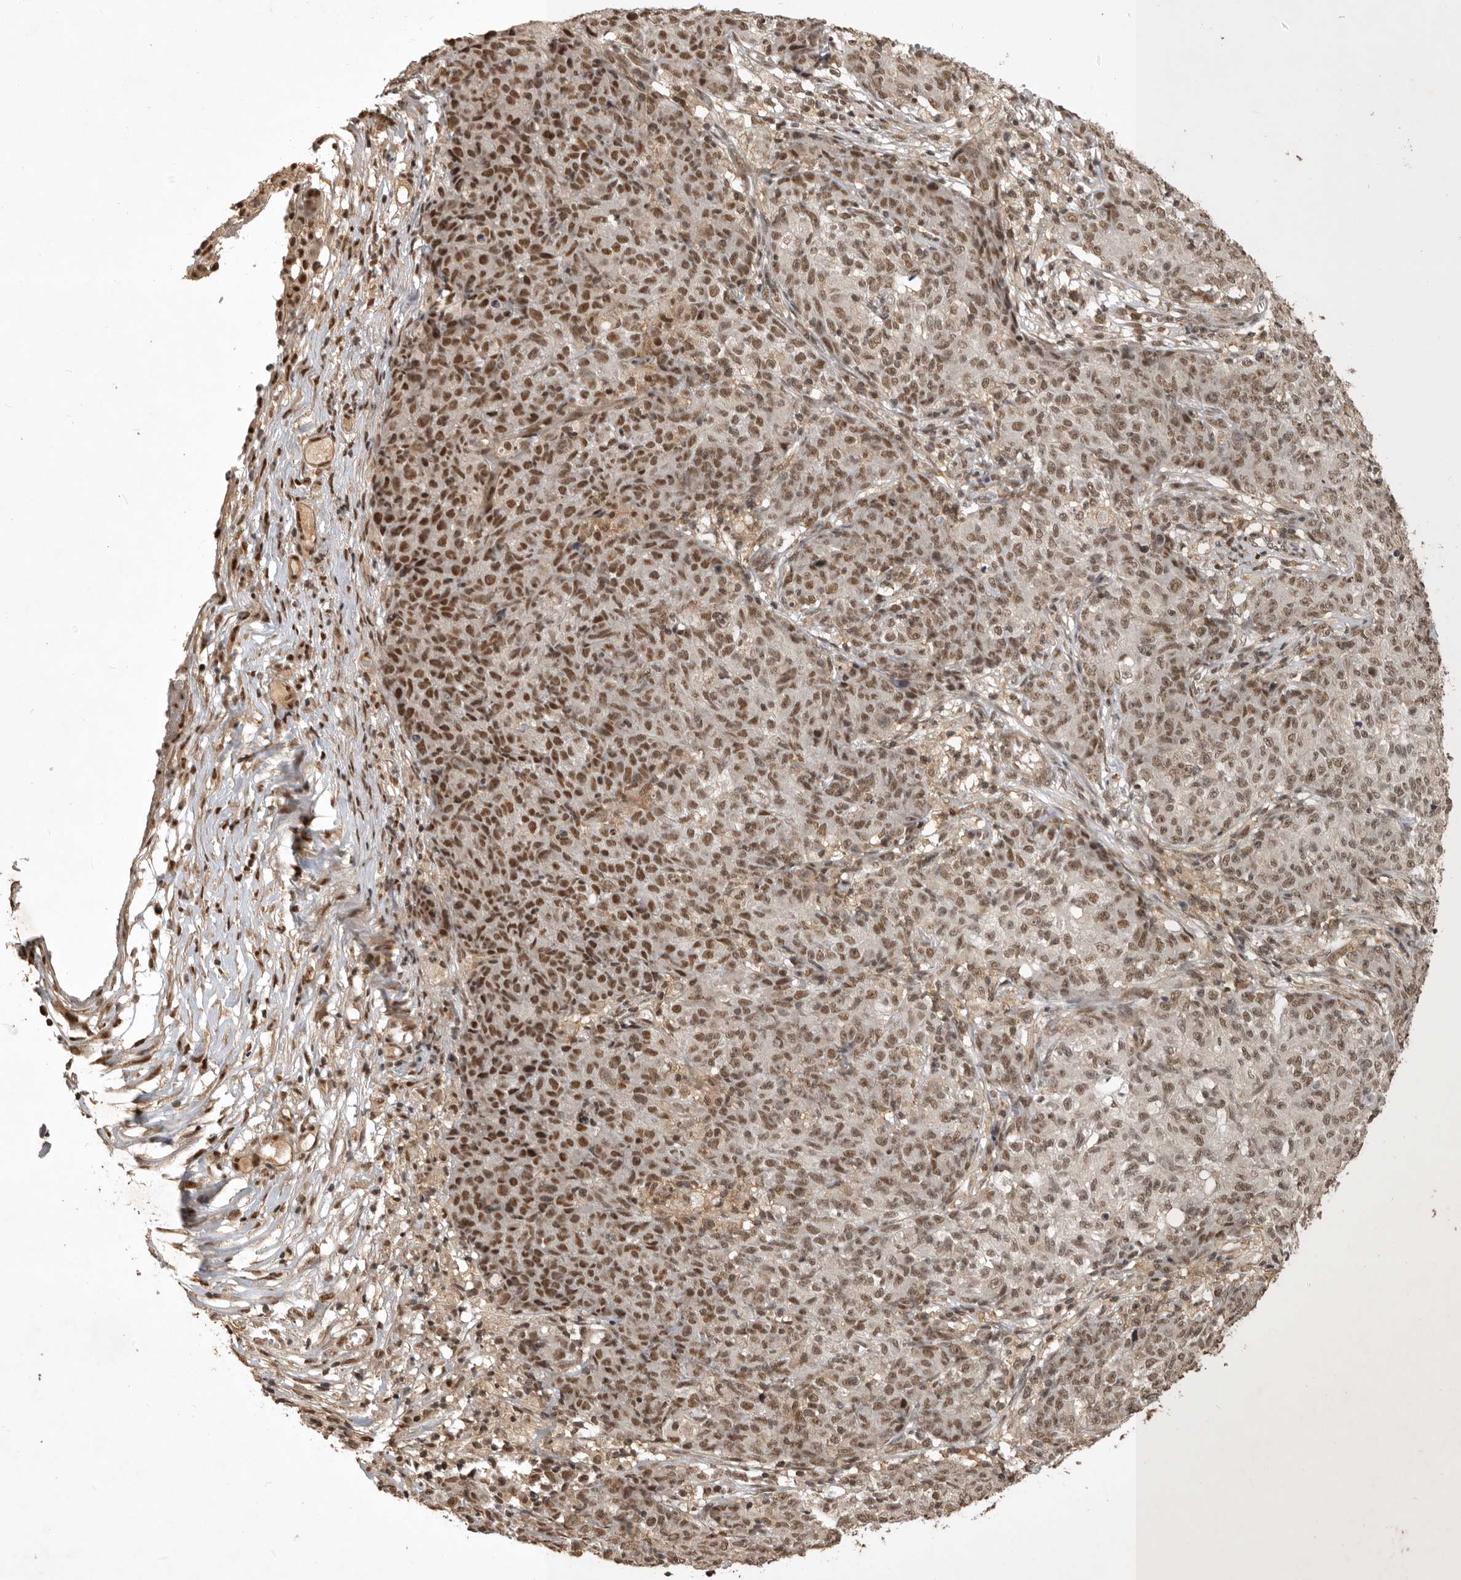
{"staining": {"intensity": "moderate", "quantity": ">75%", "location": "nuclear"}, "tissue": "ovarian cancer", "cell_type": "Tumor cells", "image_type": "cancer", "snomed": [{"axis": "morphology", "description": "Carcinoma, endometroid"}, {"axis": "topography", "description": "Ovary"}], "caption": "DAB (3,3'-diaminobenzidine) immunohistochemical staining of endometroid carcinoma (ovarian) reveals moderate nuclear protein expression in approximately >75% of tumor cells.", "gene": "CBLL1", "patient": {"sex": "female", "age": 42}}